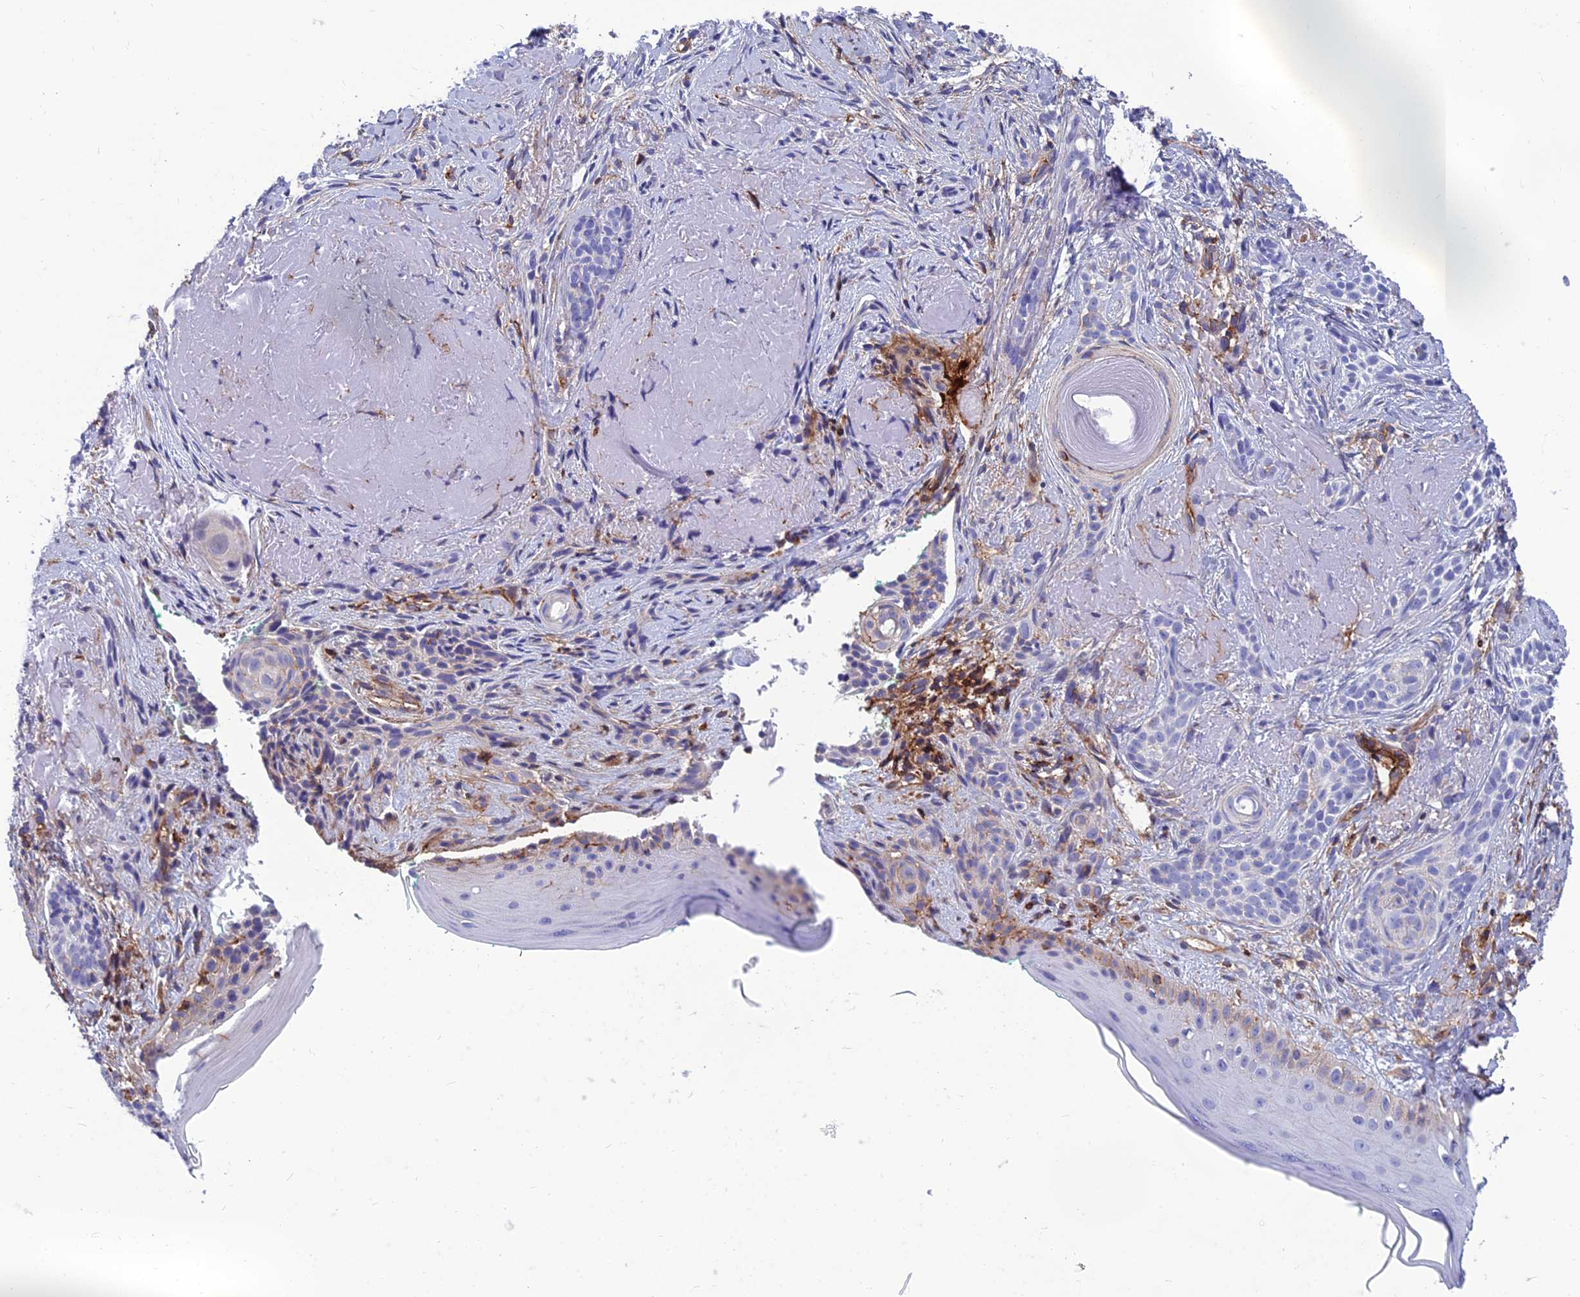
{"staining": {"intensity": "negative", "quantity": "none", "location": "none"}, "tissue": "skin cancer", "cell_type": "Tumor cells", "image_type": "cancer", "snomed": [{"axis": "morphology", "description": "Basal cell carcinoma"}, {"axis": "topography", "description": "Skin"}], "caption": "This is an immunohistochemistry (IHC) histopathology image of basal cell carcinoma (skin). There is no staining in tumor cells.", "gene": "PPP1R18", "patient": {"sex": "male", "age": 71}}